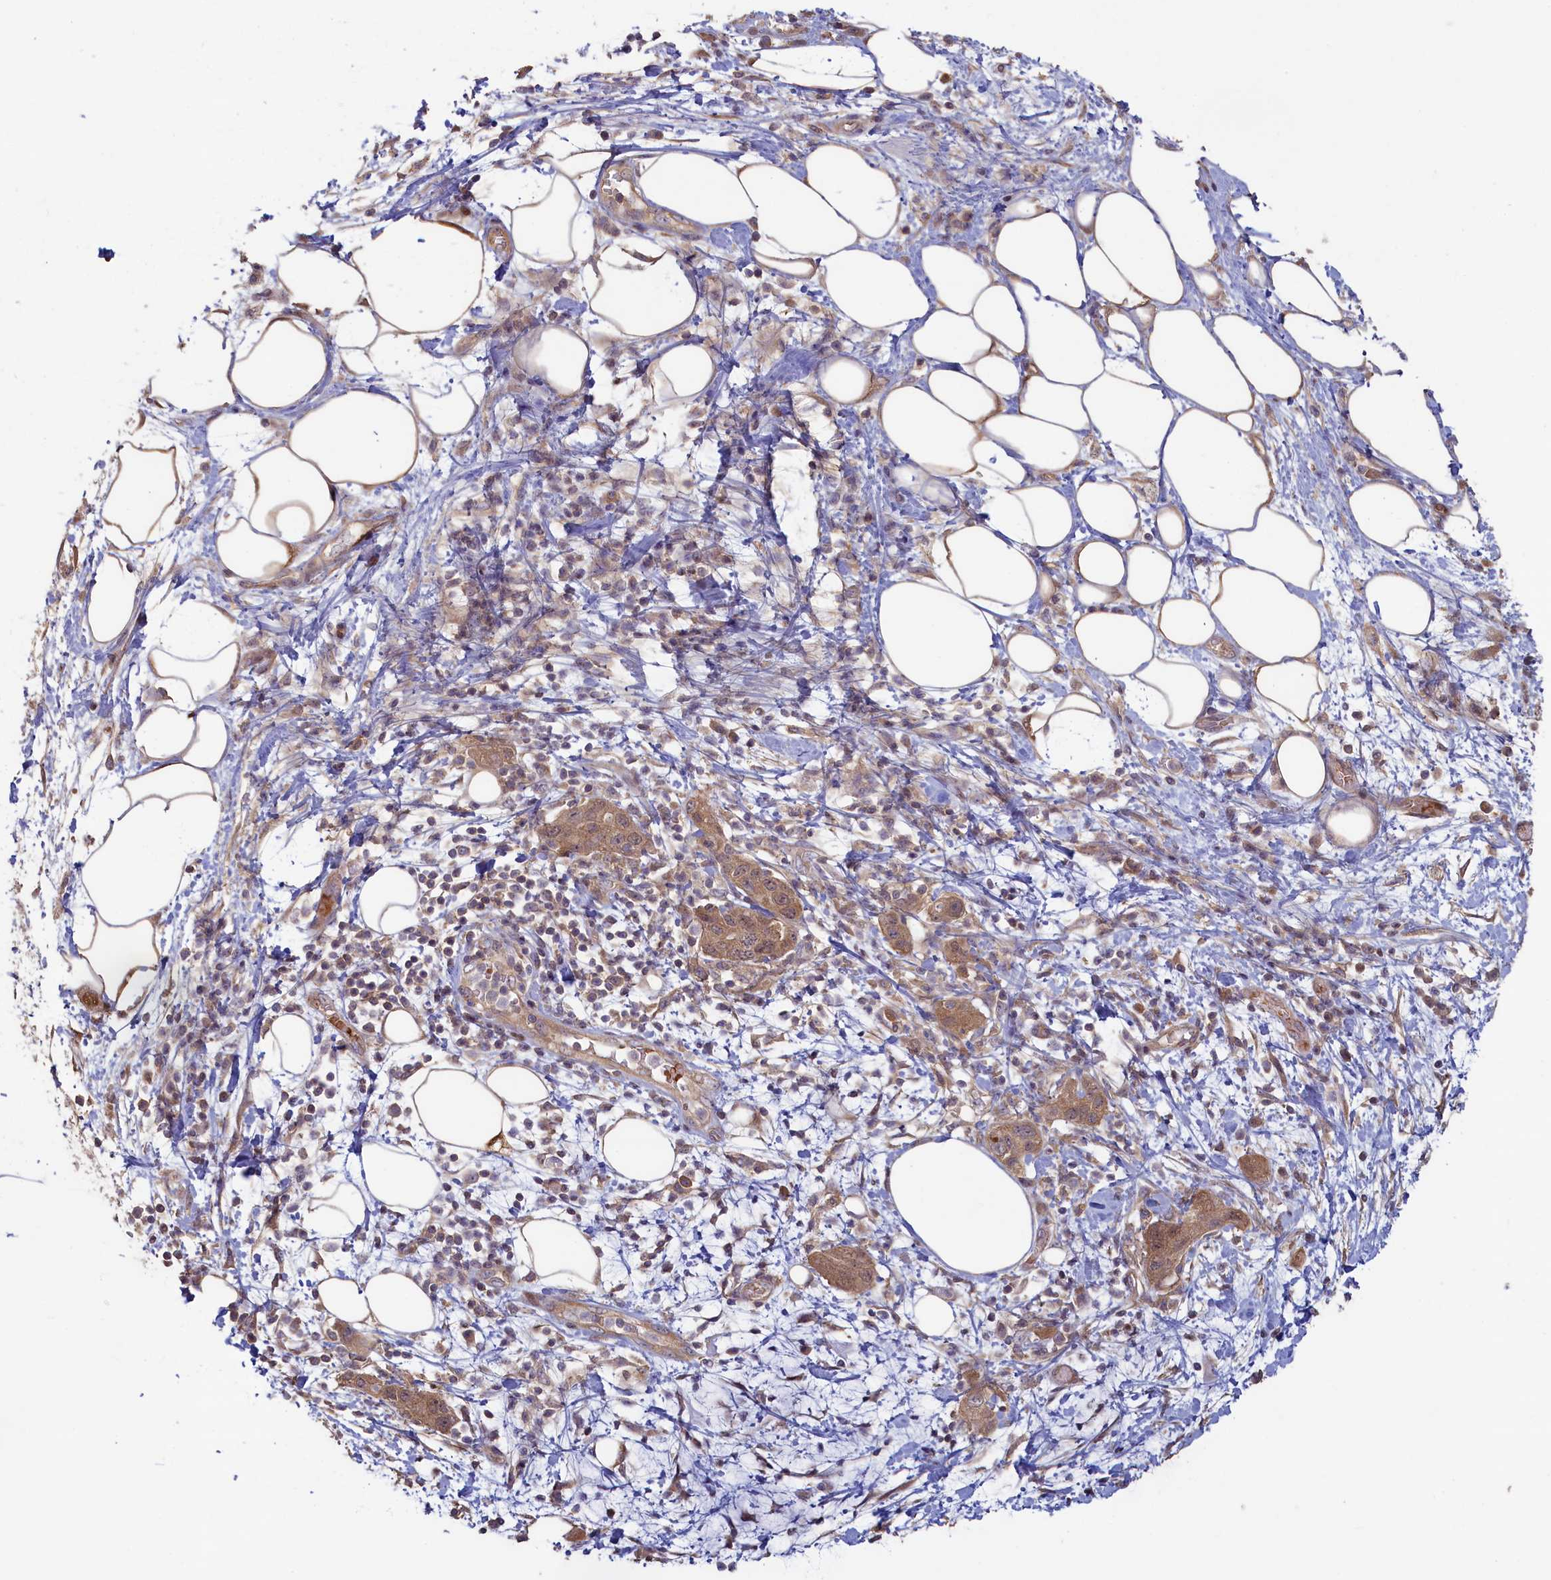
{"staining": {"intensity": "moderate", "quantity": "25%-75%", "location": "cytoplasmic/membranous"}, "tissue": "pancreatic cancer", "cell_type": "Tumor cells", "image_type": "cancer", "snomed": [{"axis": "morphology", "description": "Adenocarcinoma, NOS"}, {"axis": "topography", "description": "Pancreas"}], "caption": "The micrograph reveals immunohistochemical staining of adenocarcinoma (pancreatic). There is moderate cytoplasmic/membranous expression is appreciated in about 25%-75% of tumor cells.", "gene": "CIAO2B", "patient": {"sex": "female", "age": 73}}